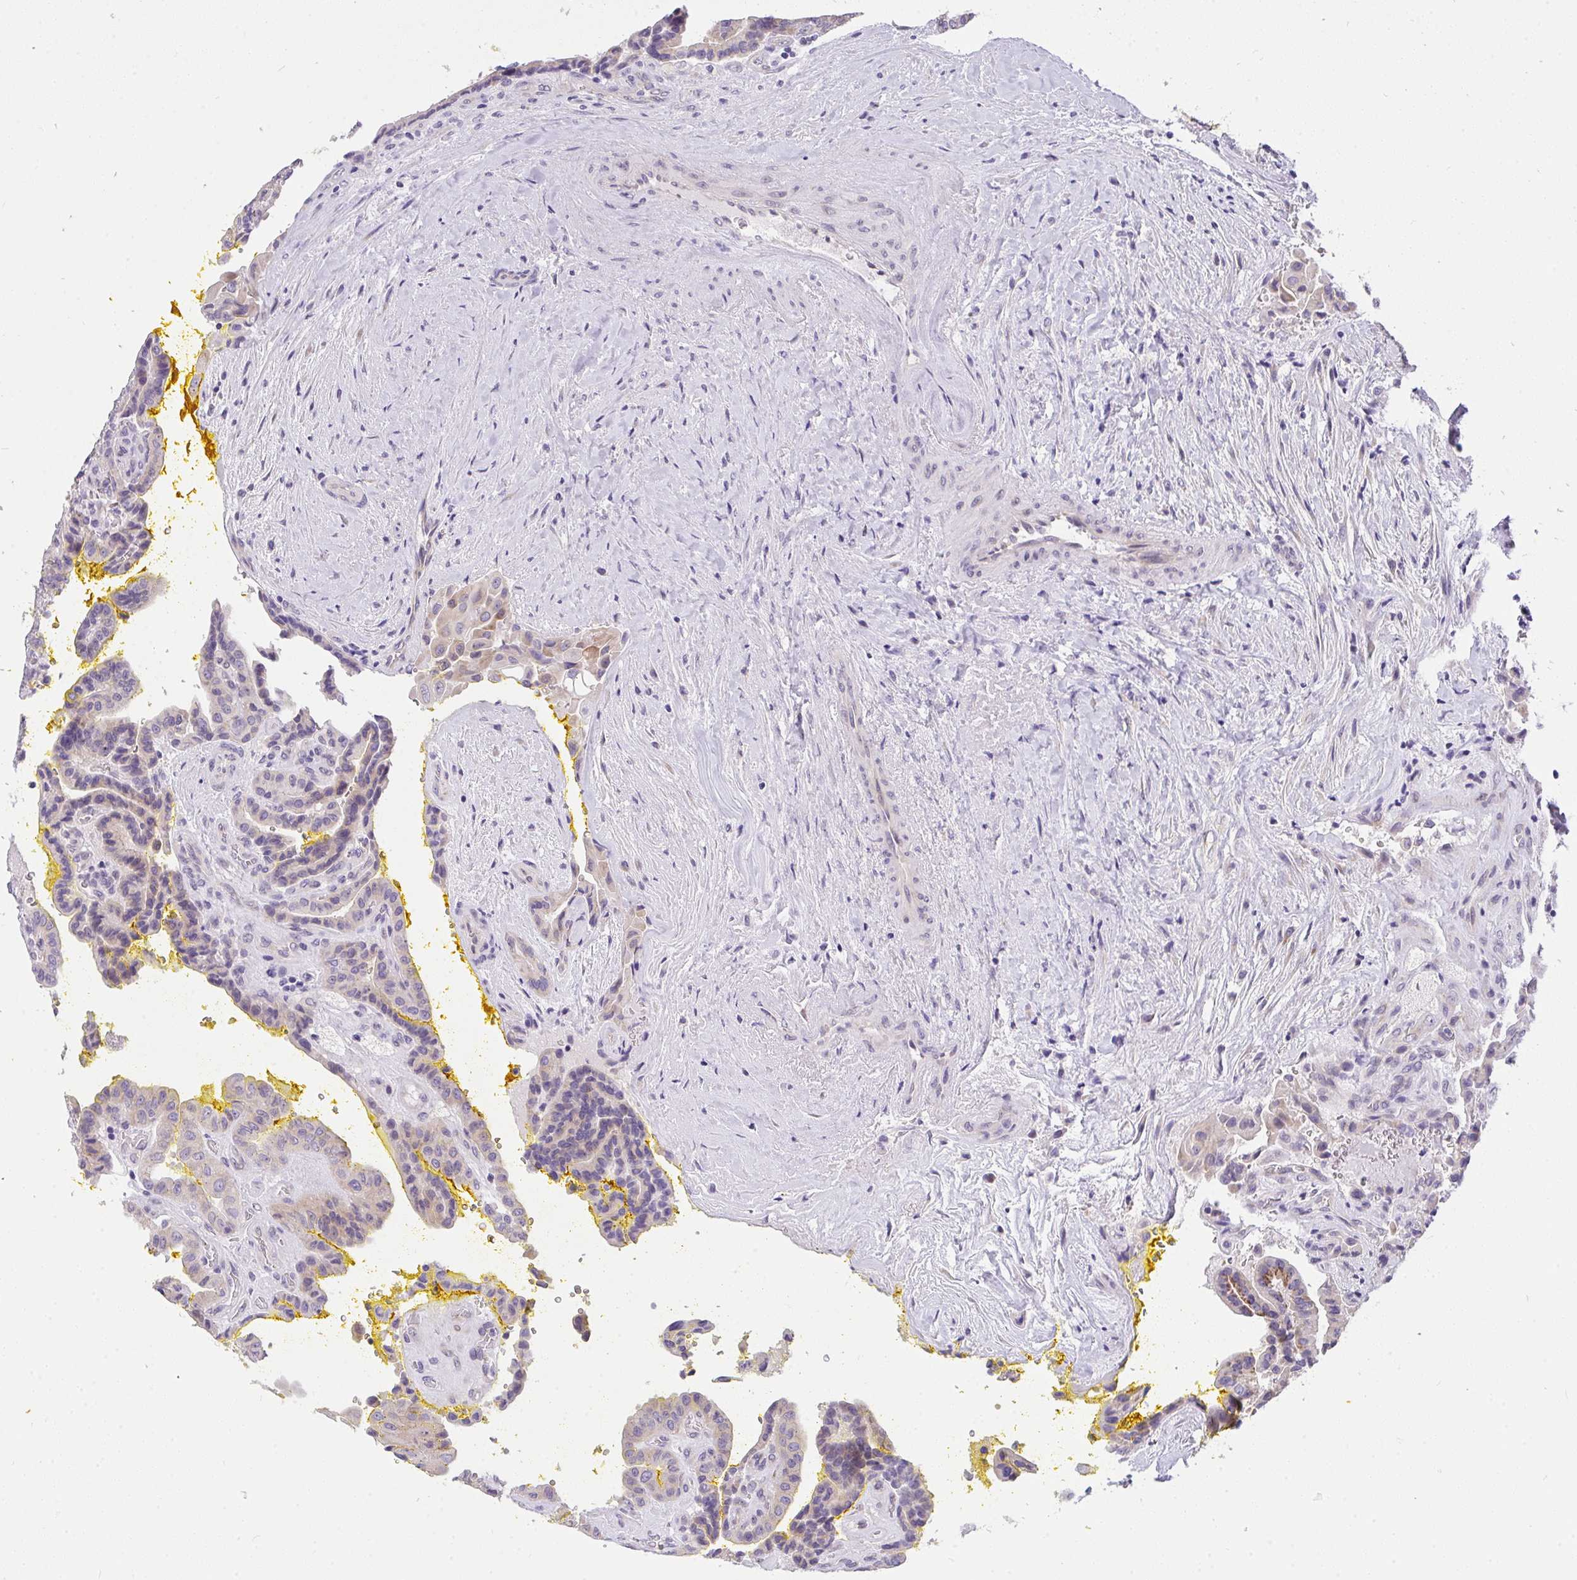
{"staining": {"intensity": "weak", "quantity": "<25%", "location": "cytoplasmic/membranous"}, "tissue": "thyroid cancer", "cell_type": "Tumor cells", "image_type": "cancer", "snomed": [{"axis": "morphology", "description": "Papillary adenocarcinoma, NOS"}, {"axis": "topography", "description": "Thyroid gland"}], "caption": "The immunohistochemistry micrograph has no significant staining in tumor cells of thyroid cancer tissue. (DAB immunohistochemistry, high magnification).", "gene": "VGLL3", "patient": {"sex": "male", "age": 87}}